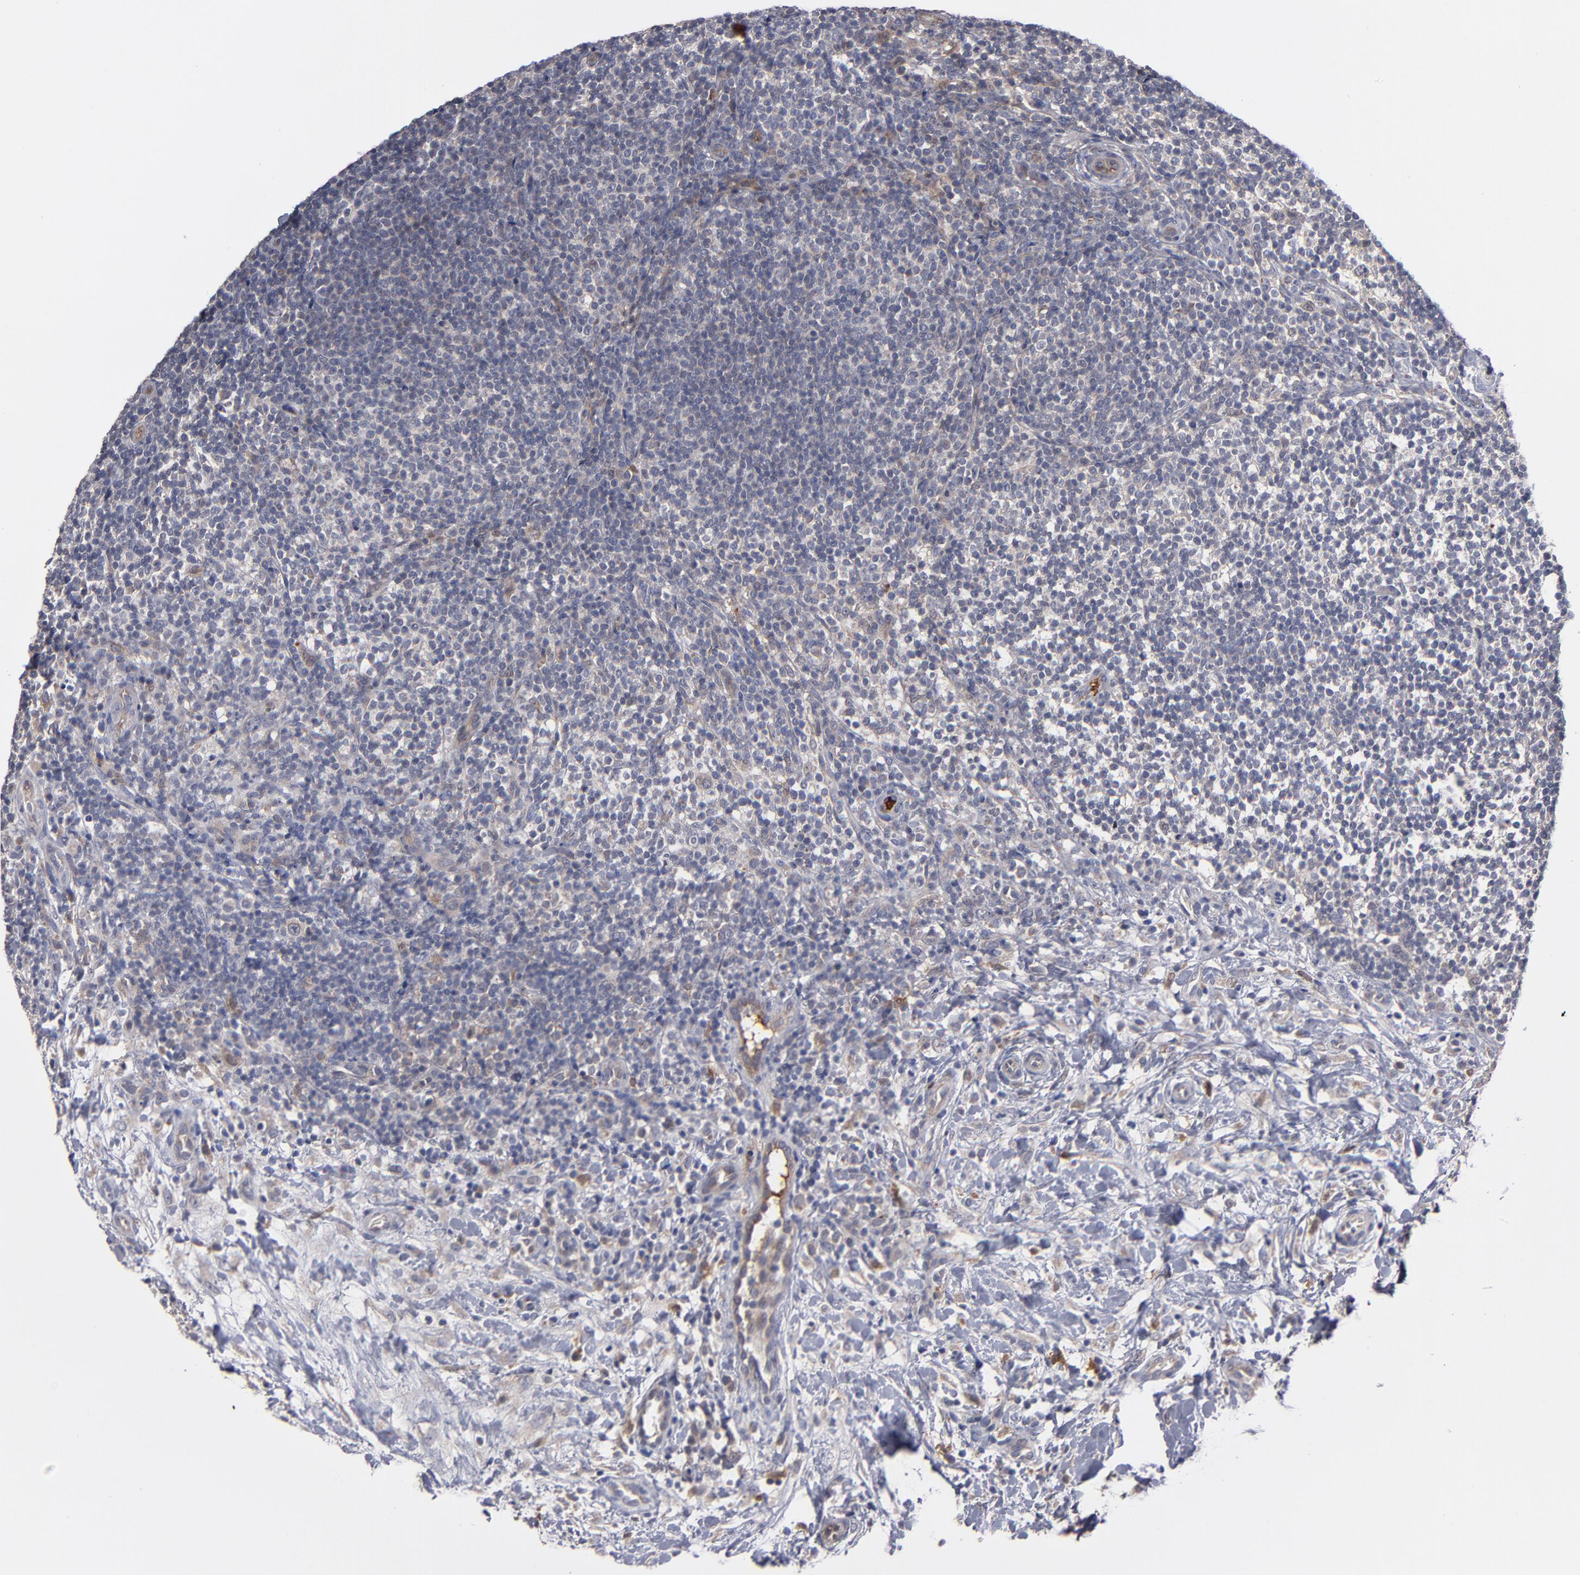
{"staining": {"intensity": "negative", "quantity": "none", "location": "none"}, "tissue": "lymphoma", "cell_type": "Tumor cells", "image_type": "cancer", "snomed": [{"axis": "morphology", "description": "Malignant lymphoma, non-Hodgkin's type, Low grade"}, {"axis": "topography", "description": "Lymph node"}], "caption": "Human lymphoma stained for a protein using immunohistochemistry reveals no positivity in tumor cells.", "gene": "EXD2", "patient": {"sex": "female", "age": 76}}